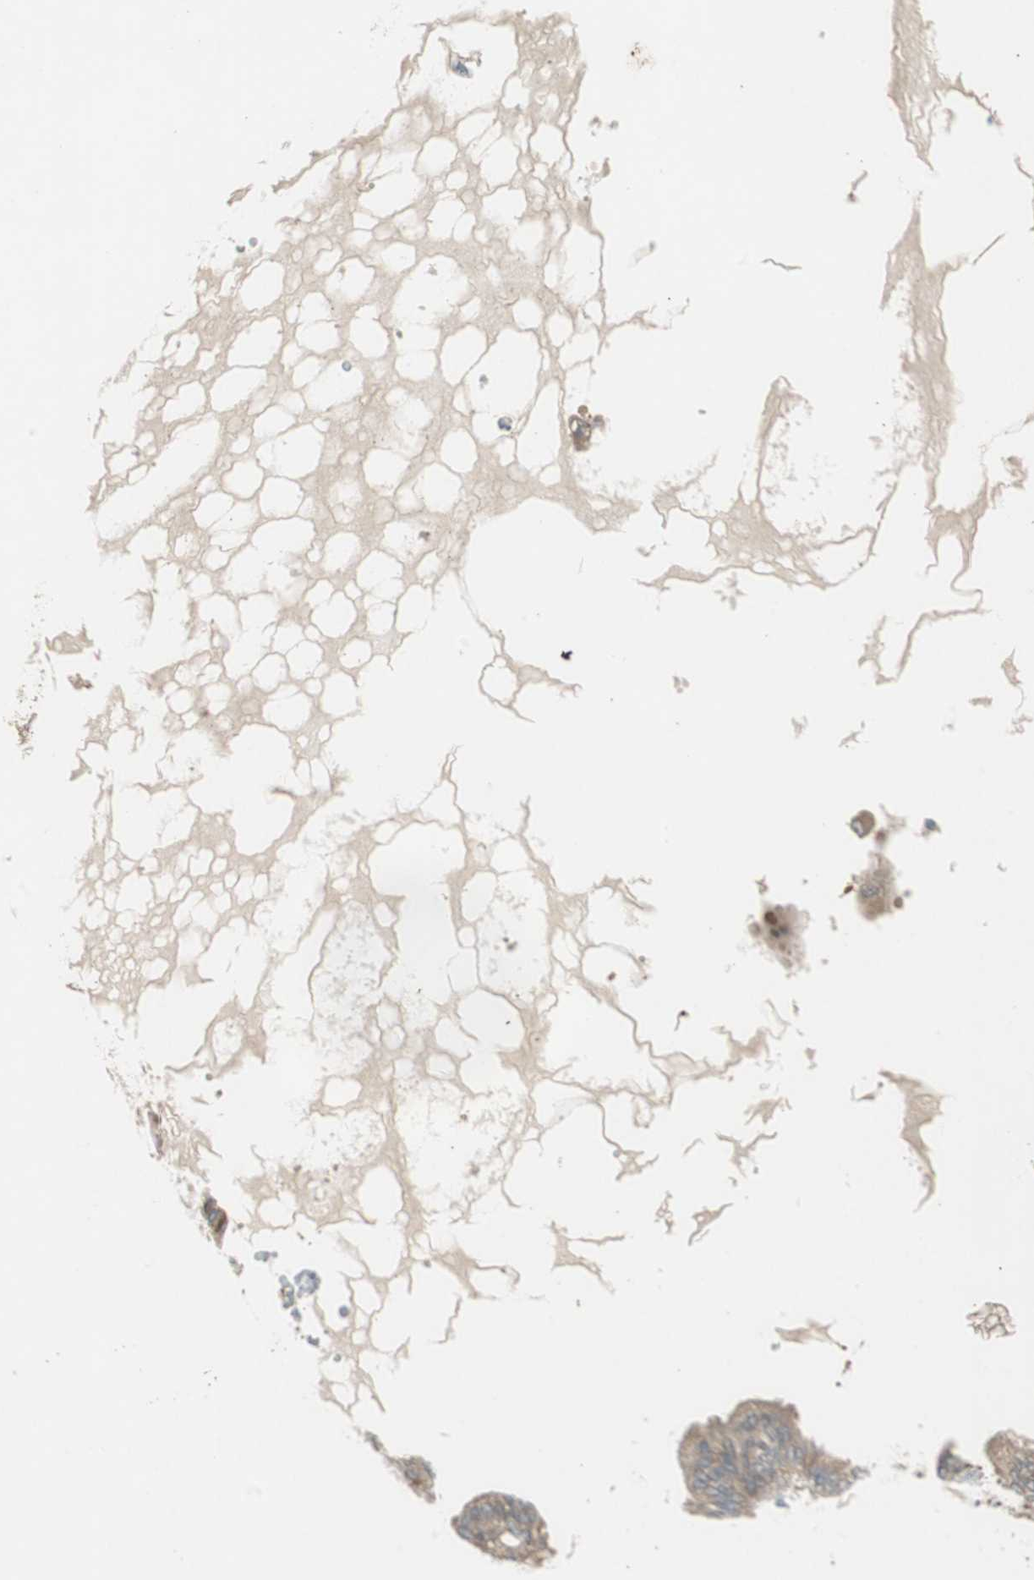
{"staining": {"intensity": "weak", "quantity": "25%-75%", "location": "cytoplasmic/membranous"}, "tissue": "ovarian cancer", "cell_type": "Tumor cells", "image_type": "cancer", "snomed": [{"axis": "morphology", "description": "Carcinoma, NOS"}, {"axis": "morphology", "description": "Carcinoma, endometroid"}, {"axis": "topography", "description": "Ovary"}], "caption": "Protein staining reveals weak cytoplasmic/membranous positivity in about 25%-75% of tumor cells in ovarian cancer (endometroid carcinoma).", "gene": "NCLN", "patient": {"sex": "female", "age": 50}}